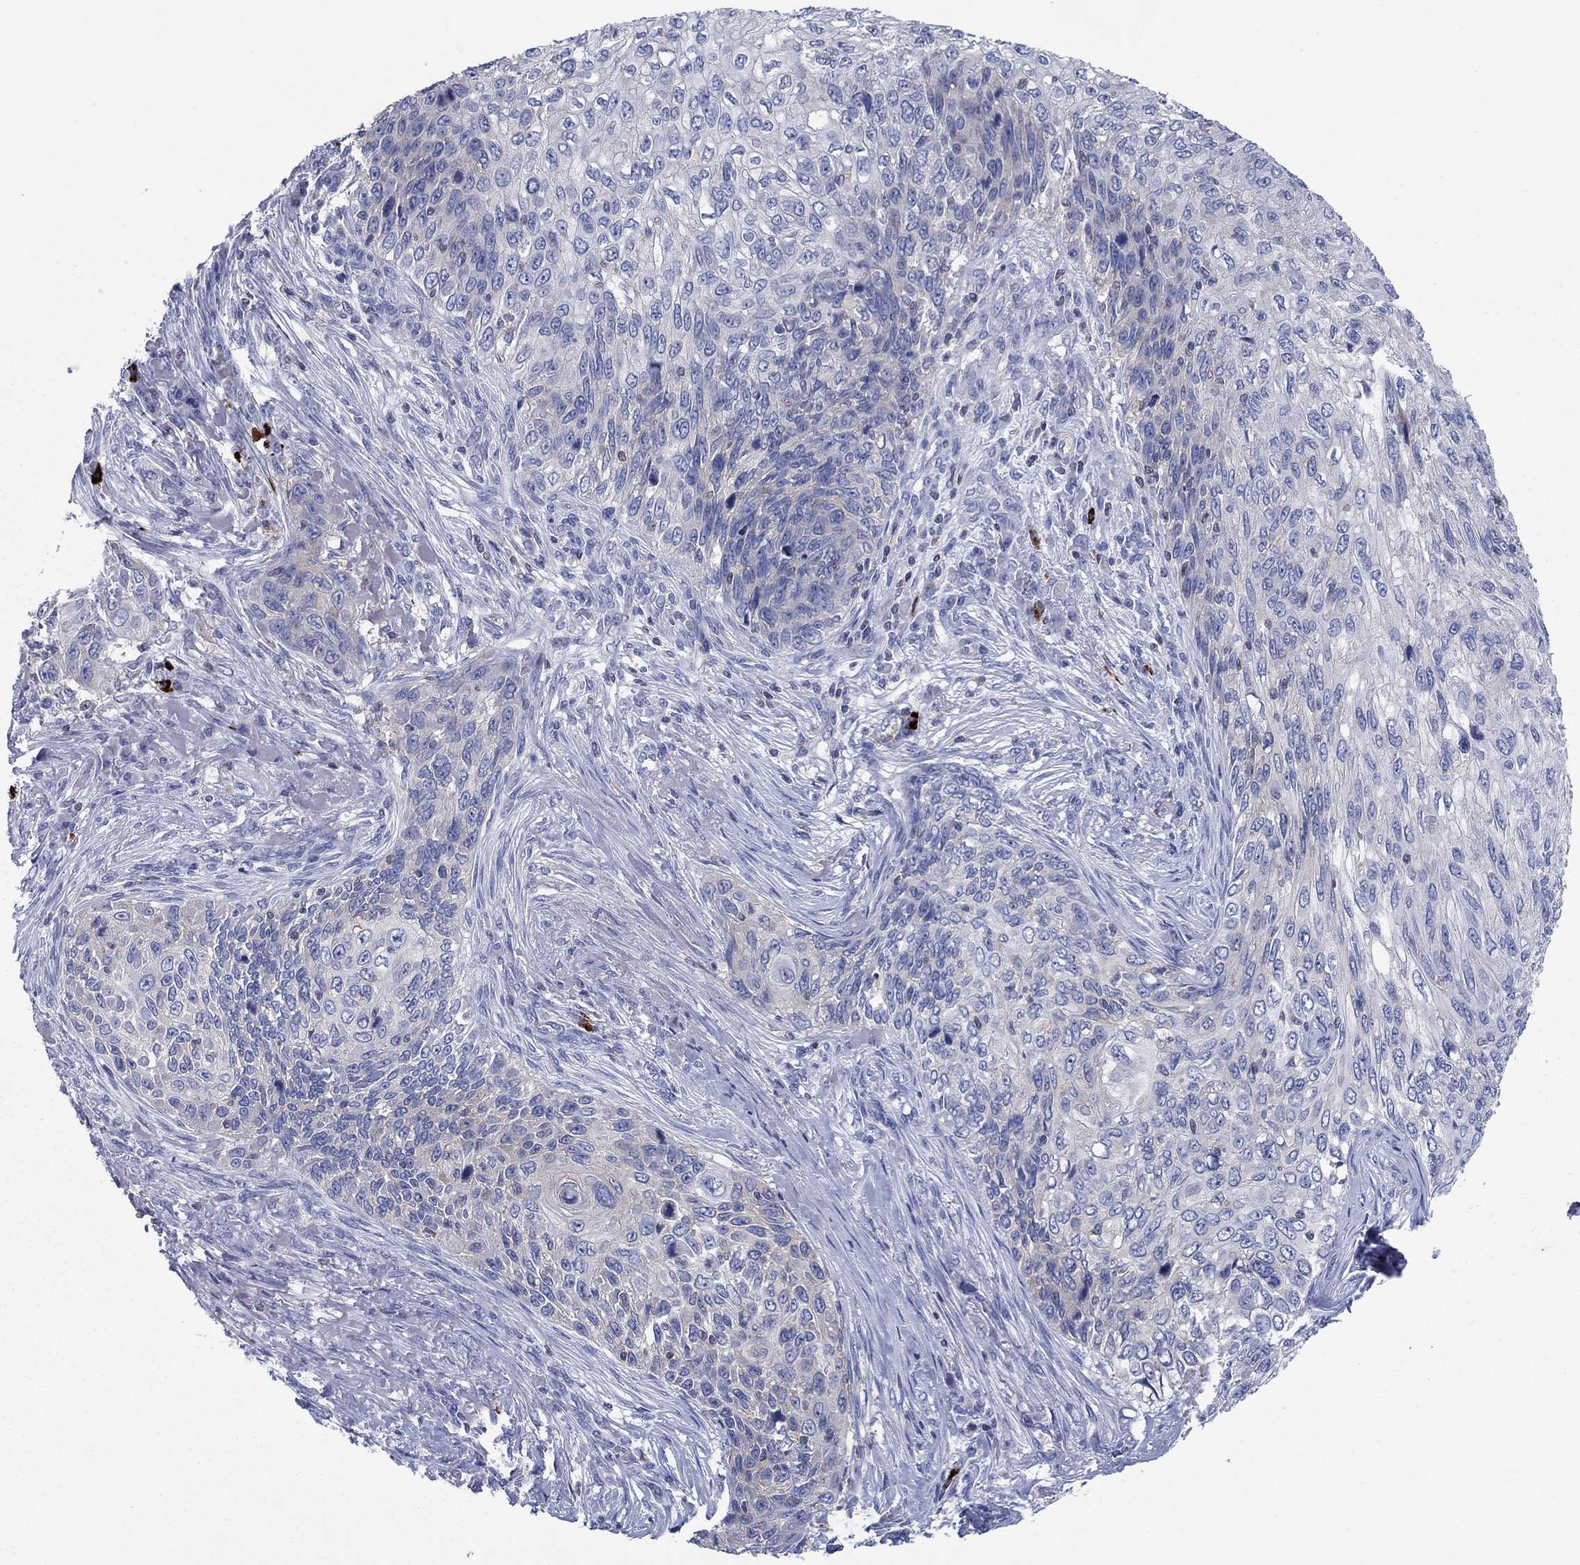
{"staining": {"intensity": "negative", "quantity": "none", "location": "none"}, "tissue": "skin cancer", "cell_type": "Tumor cells", "image_type": "cancer", "snomed": [{"axis": "morphology", "description": "Squamous cell carcinoma, NOS"}, {"axis": "topography", "description": "Skin"}], "caption": "Tumor cells are negative for brown protein staining in squamous cell carcinoma (skin).", "gene": "PVR", "patient": {"sex": "male", "age": 92}}